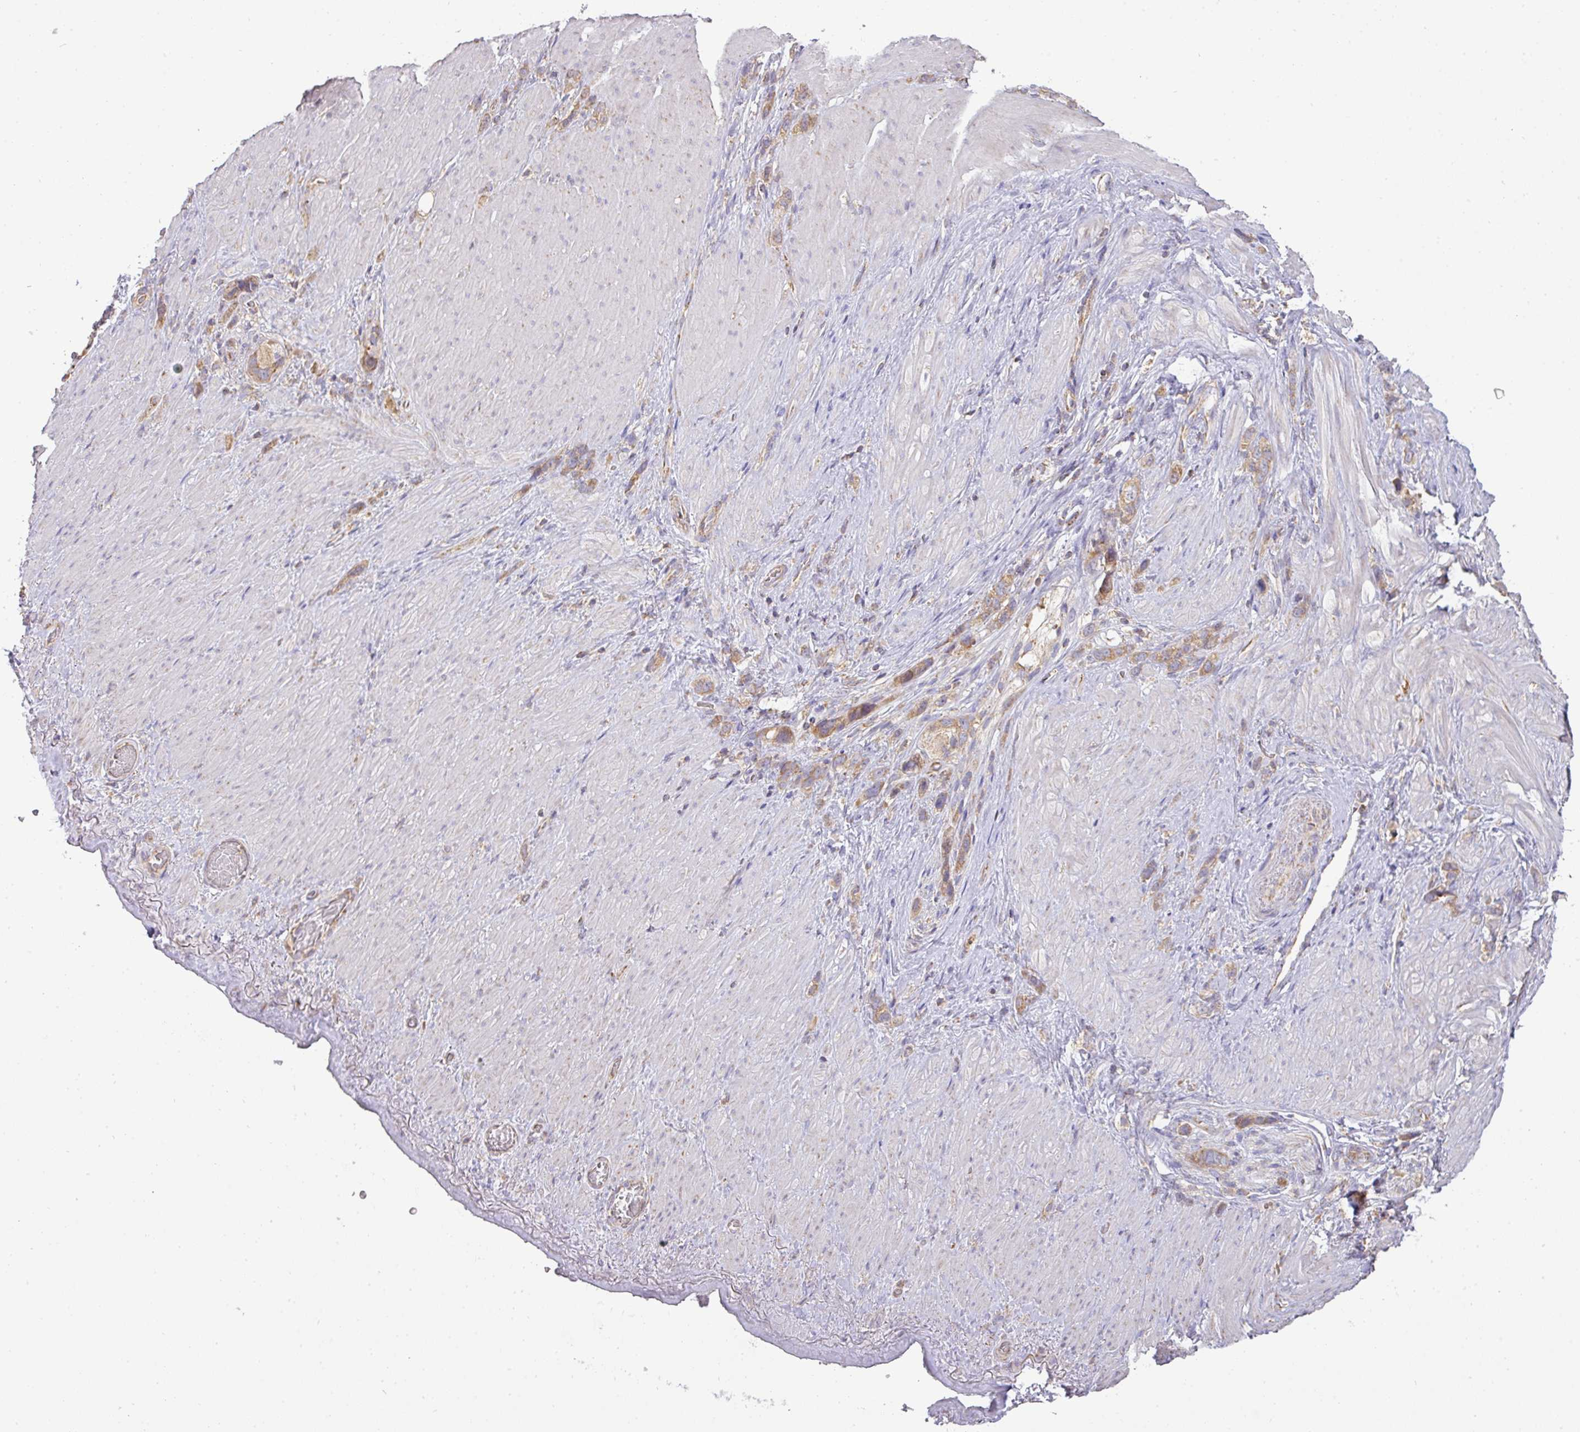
{"staining": {"intensity": "moderate", "quantity": ">75%", "location": "cytoplasmic/membranous"}, "tissue": "stomach cancer", "cell_type": "Tumor cells", "image_type": "cancer", "snomed": [{"axis": "morphology", "description": "Adenocarcinoma, NOS"}, {"axis": "topography", "description": "Stomach"}], "caption": "Immunohistochemistry (IHC) (DAB) staining of stomach adenocarcinoma demonstrates moderate cytoplasmic/membranous protein expression in approximately >75% of tumor cells. (DAB IHC, brown staining for protein, blue staining for nuclei).", "gene": "ZNF211", "patient": {"sex": "female", "age": 65}}